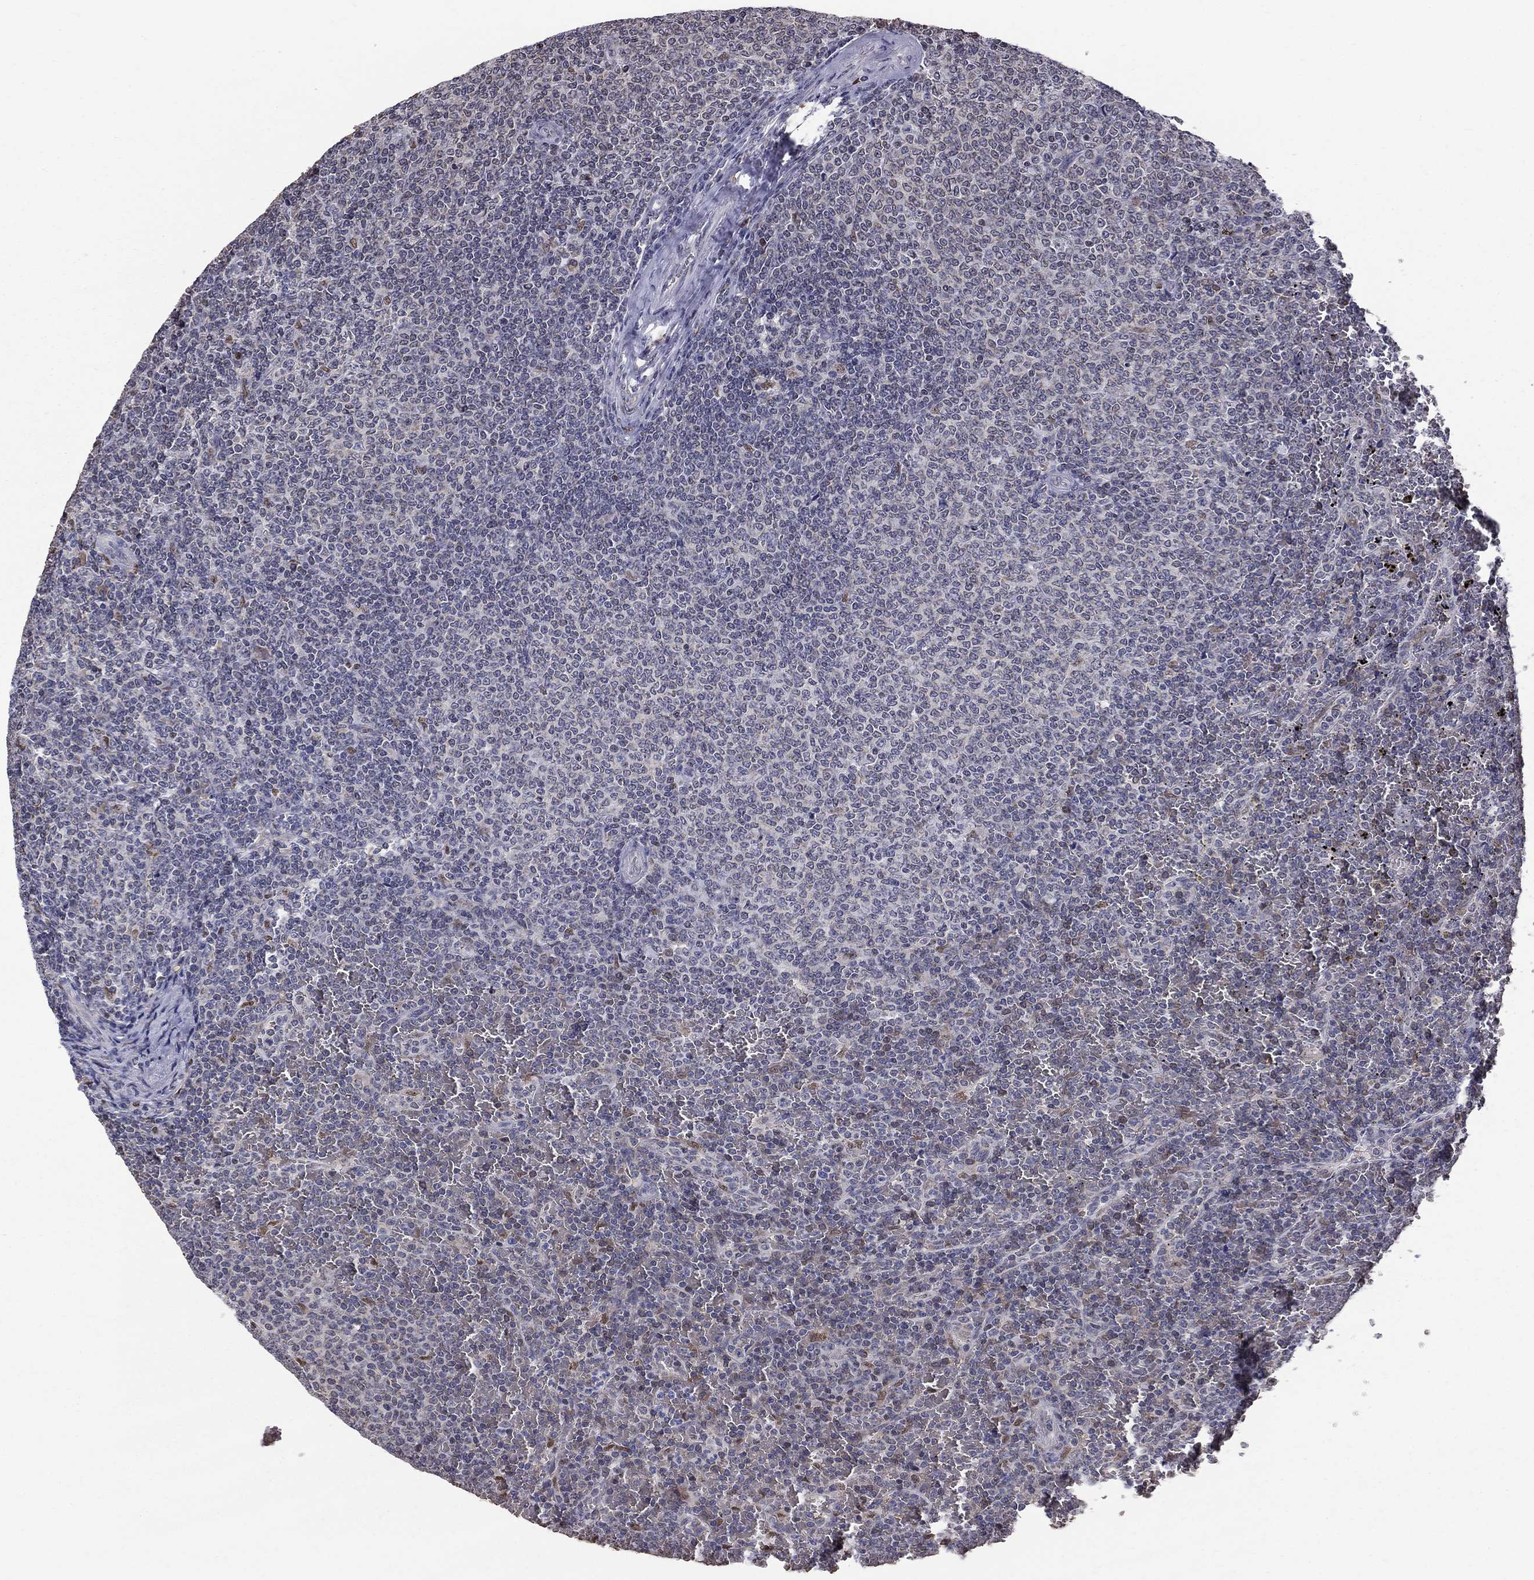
{"staining": {"intensity": "negative", "quantity": "none", "location": "none"}, "tissue": "lymphoma", "cell_type": "Tumor cells", "image_type": "cancer", "snomed": [{"axis": "morphology", "description": "Malignant lymphoma, non-Hodgkin's type, Low grade"}, {"axis": "topography", "description": "Spleen"}], "caption": "Immunohistochemistry (IHC) of human lymphoma shows no positivity in tumor cells. (Brightfield microscopy of DAB IHC at high magnification).", "gene": "HSPB2", "patient": {"sex": "female", "age": 77}}